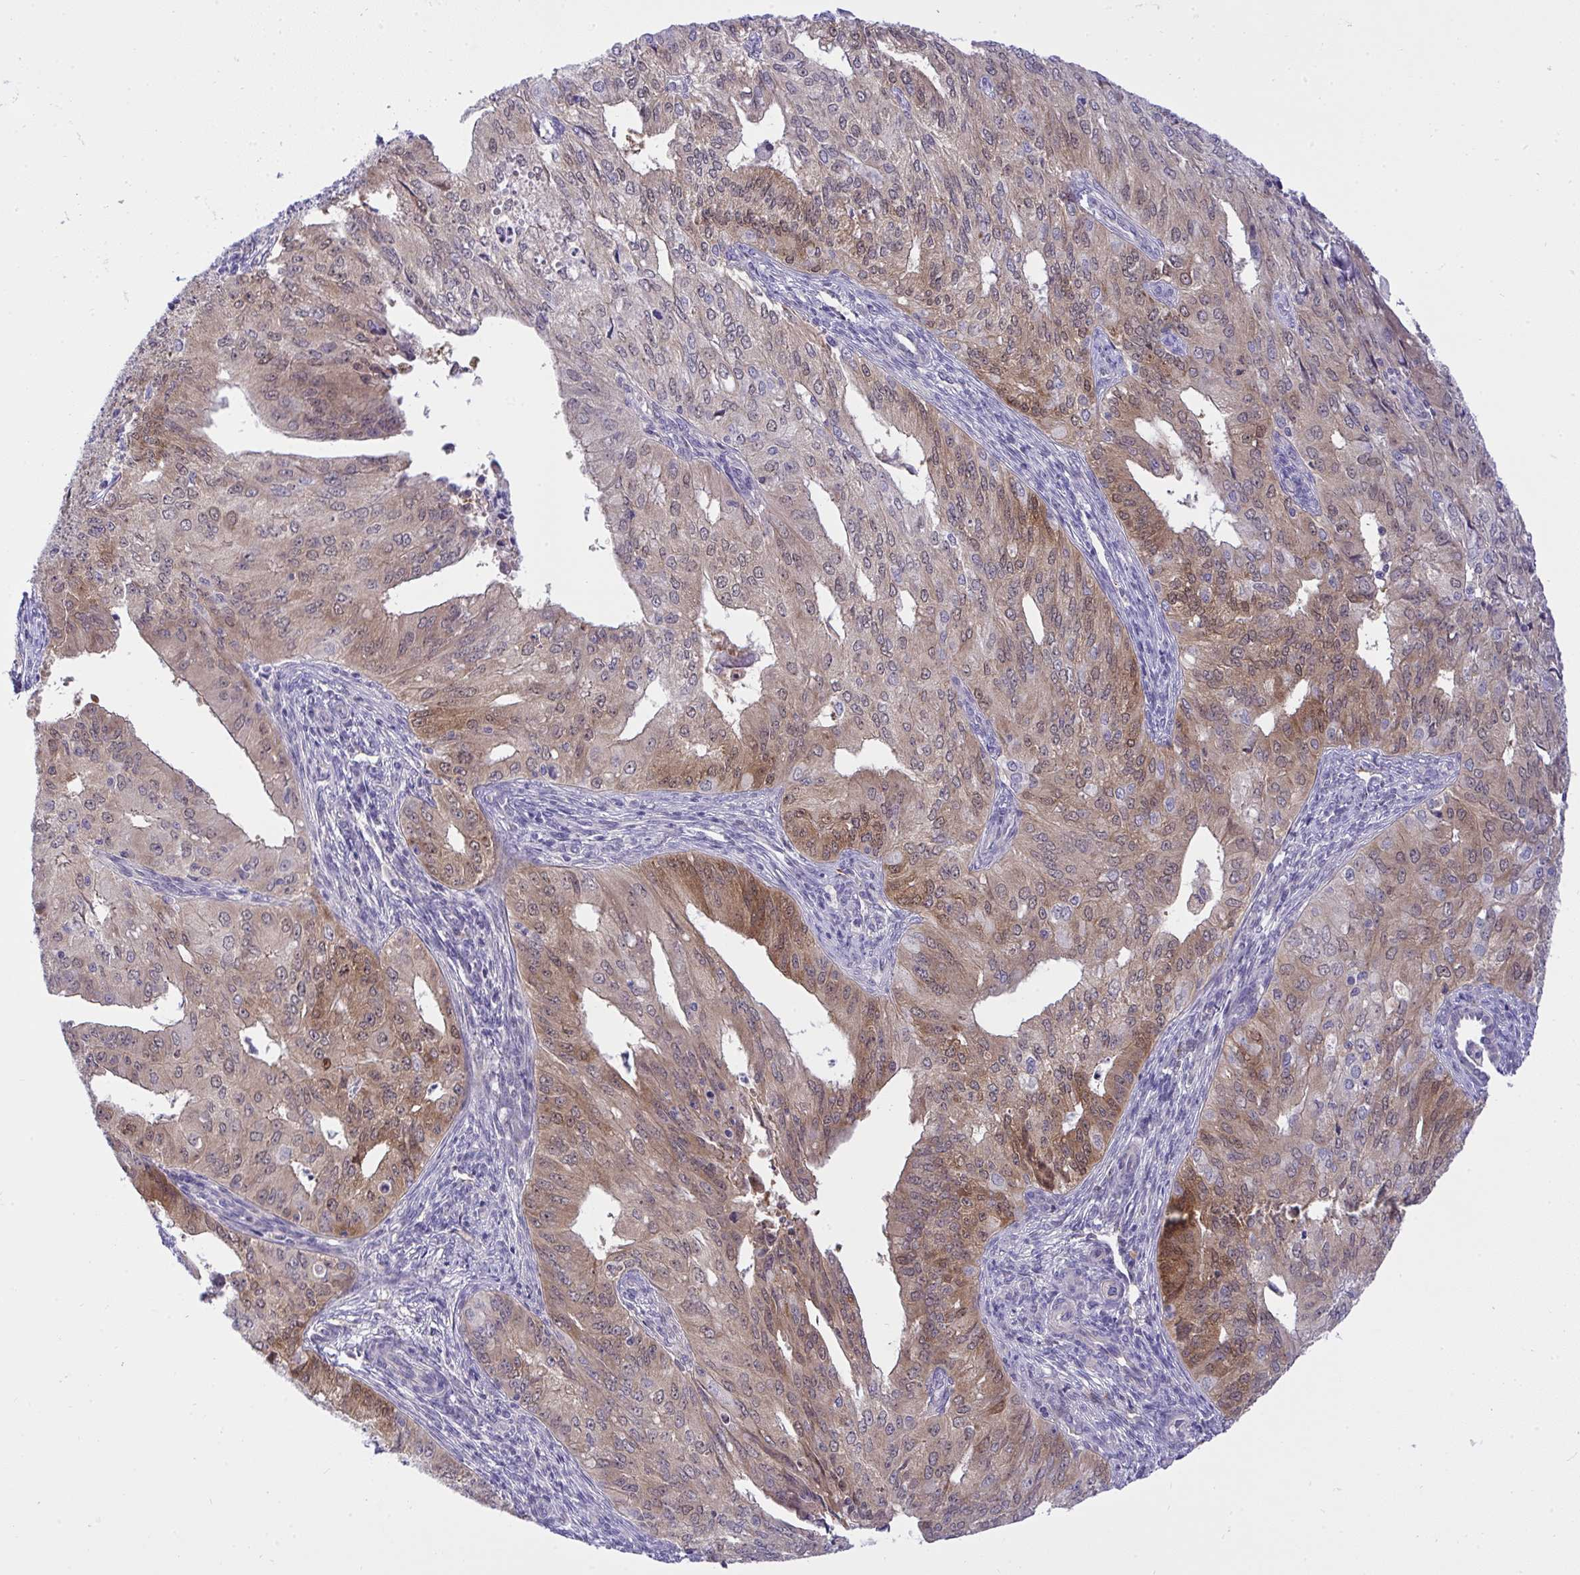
{"staining": {"intensity": "moderate", "quantity": ">75%", "location": "cytoplasmic/membranous,nuclear"}, "tissue": "endometrial cancer", "cell_type": "Tumor cells", "image_type": "cancer", "snomed": [{"axis": "morphology", "description": "Adenocarcinoma, NOS"}, {"axis": "topography", "description": "Endometrium"}], "caption": "Moderate cytoplasmic/membranous and nuclear protein expression is identified in about >75% of tumor cells in endometrial adenocarcinoma. The protein of interest is stained brown, and the nuclei are stained in blue (DAB (3,3'-diaminobenzidine) IHC with brightfield microscopy, high magnification).", "gene": "HOXD12", "patient": {"sex": "female", "age": 50}}